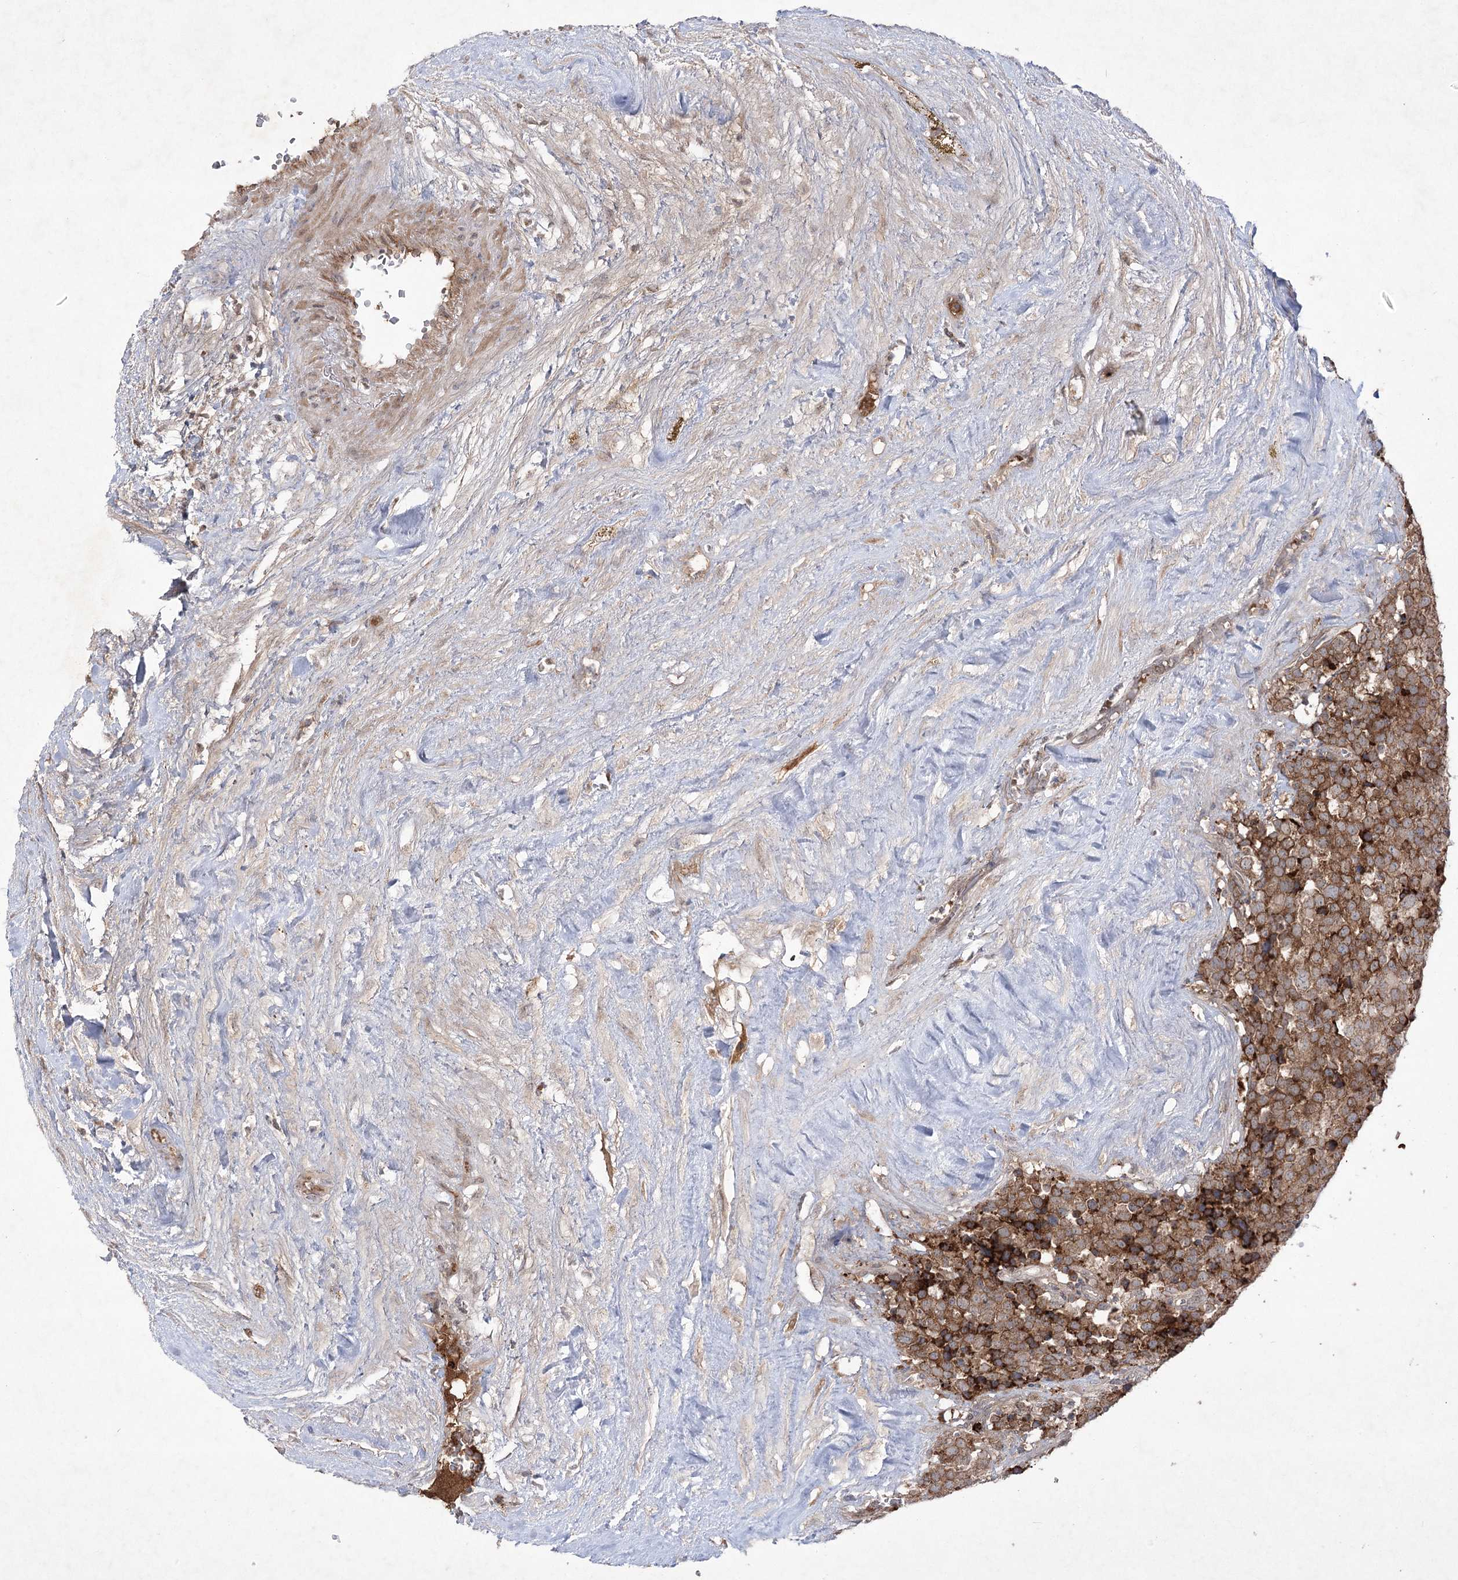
{"staining": {"intensity": "moderate", "quantity": ">75%", "location": "cytoplasmic/membranous"}, "tissue": "testis cancer", "cell_type": "Tumor cells", "image_type": "cancer", "snomed": [{"axis": "morphology", "description": "Seminoma, NOS"}, {"axis": "topography", "description": "Testis"}], "caption": "This is a histology image of immunohistochemistry (IHC) staining of testis seminoma, which shows moderate staining in the cytoplasmic/membranous of tumor cells.", "gene": "PLEKHA5", "patient": {"sex": "male", "age": 71}}